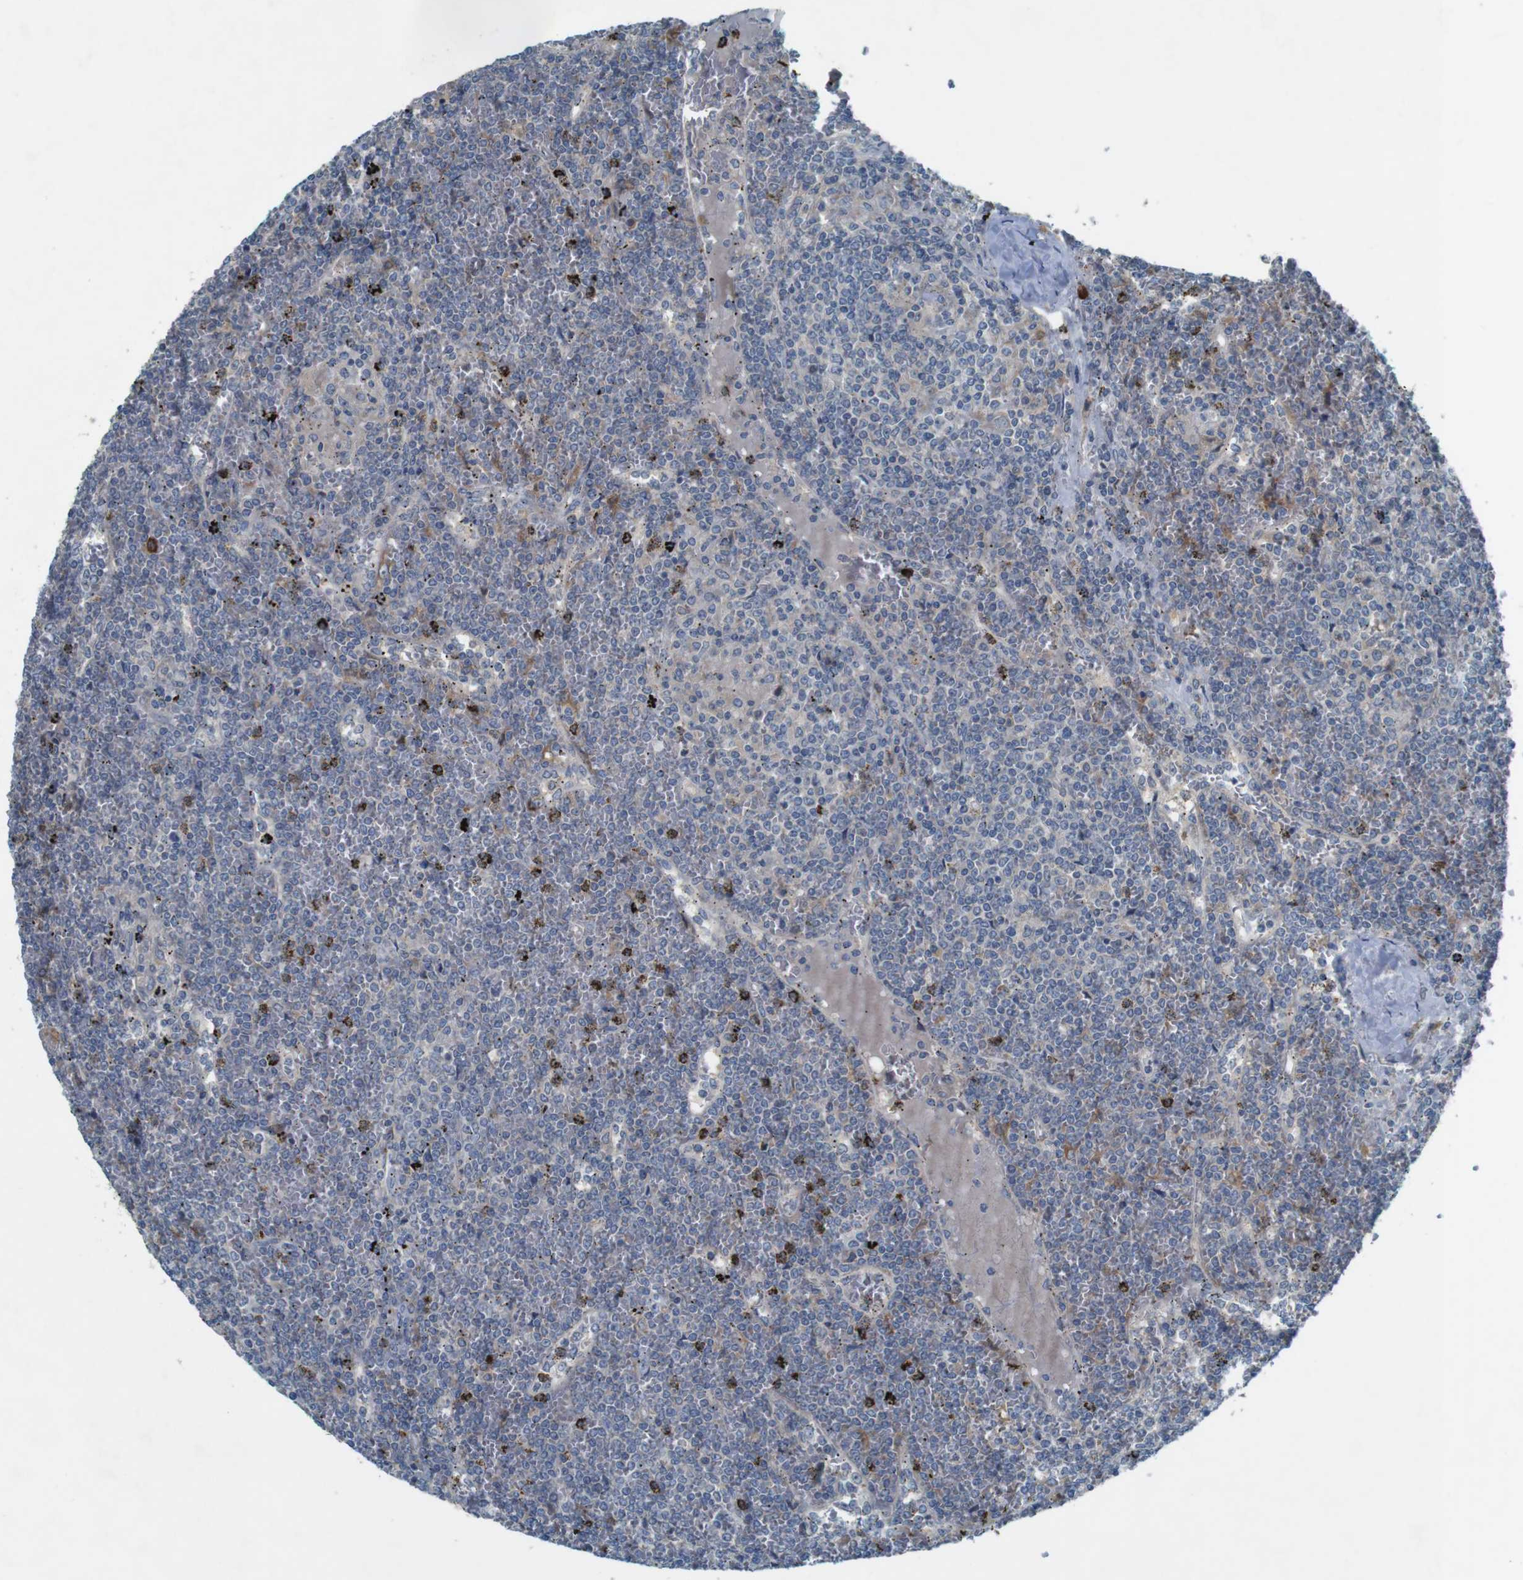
{"staining": {"intensity": "weak", "quantity": "<25%", "location": "cytoplasmic/membranous"}, "tissue": "lymphoma", "cell_type": "Tumor cells", "image_type": "cancer", "snomed": [{"axis": "morphology", "description": "Malignant lymphoma, non-Hodgkin's type, Low grade"}, {"axis": "topography", "description": "Spleen"}], "caption": "This histopathology image is of low-grade malignant lymphoma, non-Hodgkin's type stained with immunohistochemistry to label a protein in brown with the nuclei are counter-stained blue. There is no staining in tumor cells.", "gene": "MOGAT3", "patient": {"sex": "female", "age": 19}}